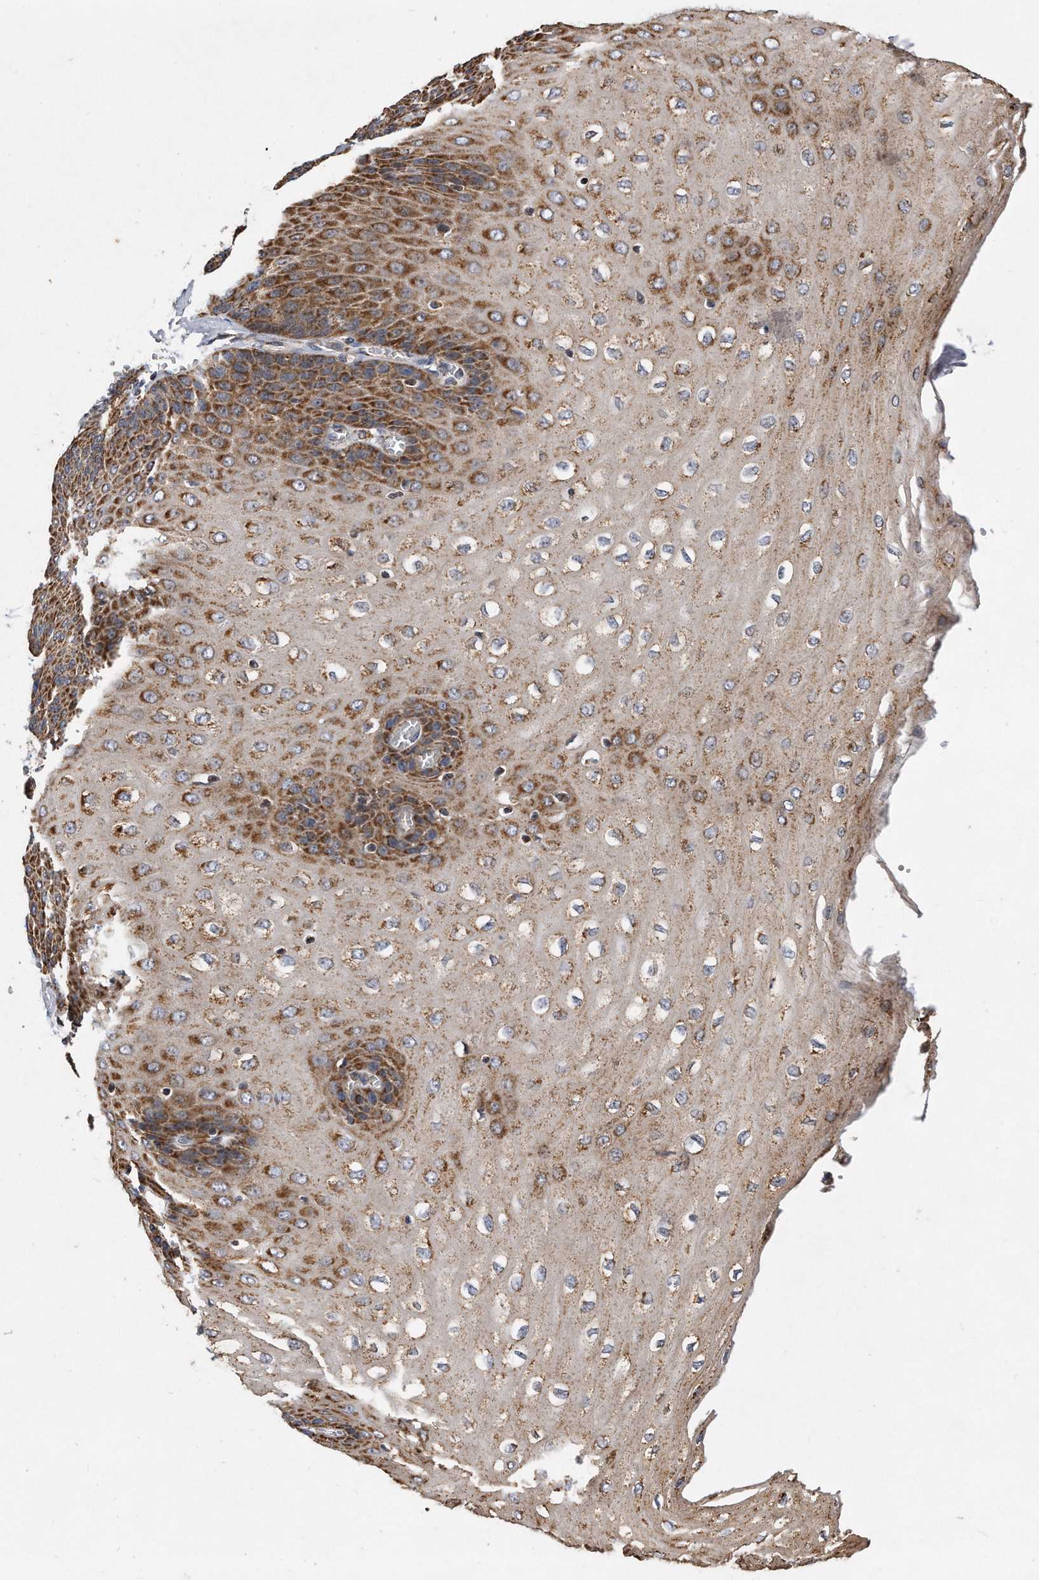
{"staining": {"intensity": "moderate", "quantity": ">75%", "location": "cytoplasmic/membranous"}, "tissue": "esophagus", "cell_type": "Squamous epithelial cells", "image_type": "normal", "snomed": [{"axis": "morphology", "description": "Normal tissue, NOS"}, {"axis": "topography", "description": "Esophagus"}], "caption": "Approximately >75% of squamous epithelial cells in normal esophagus show moderate cytoplasmic/membranous protein staining as visualized by brown immunohistochemical staining.", "gene": "PPP5C", "patient": {"sex": "male", "age": 60}}